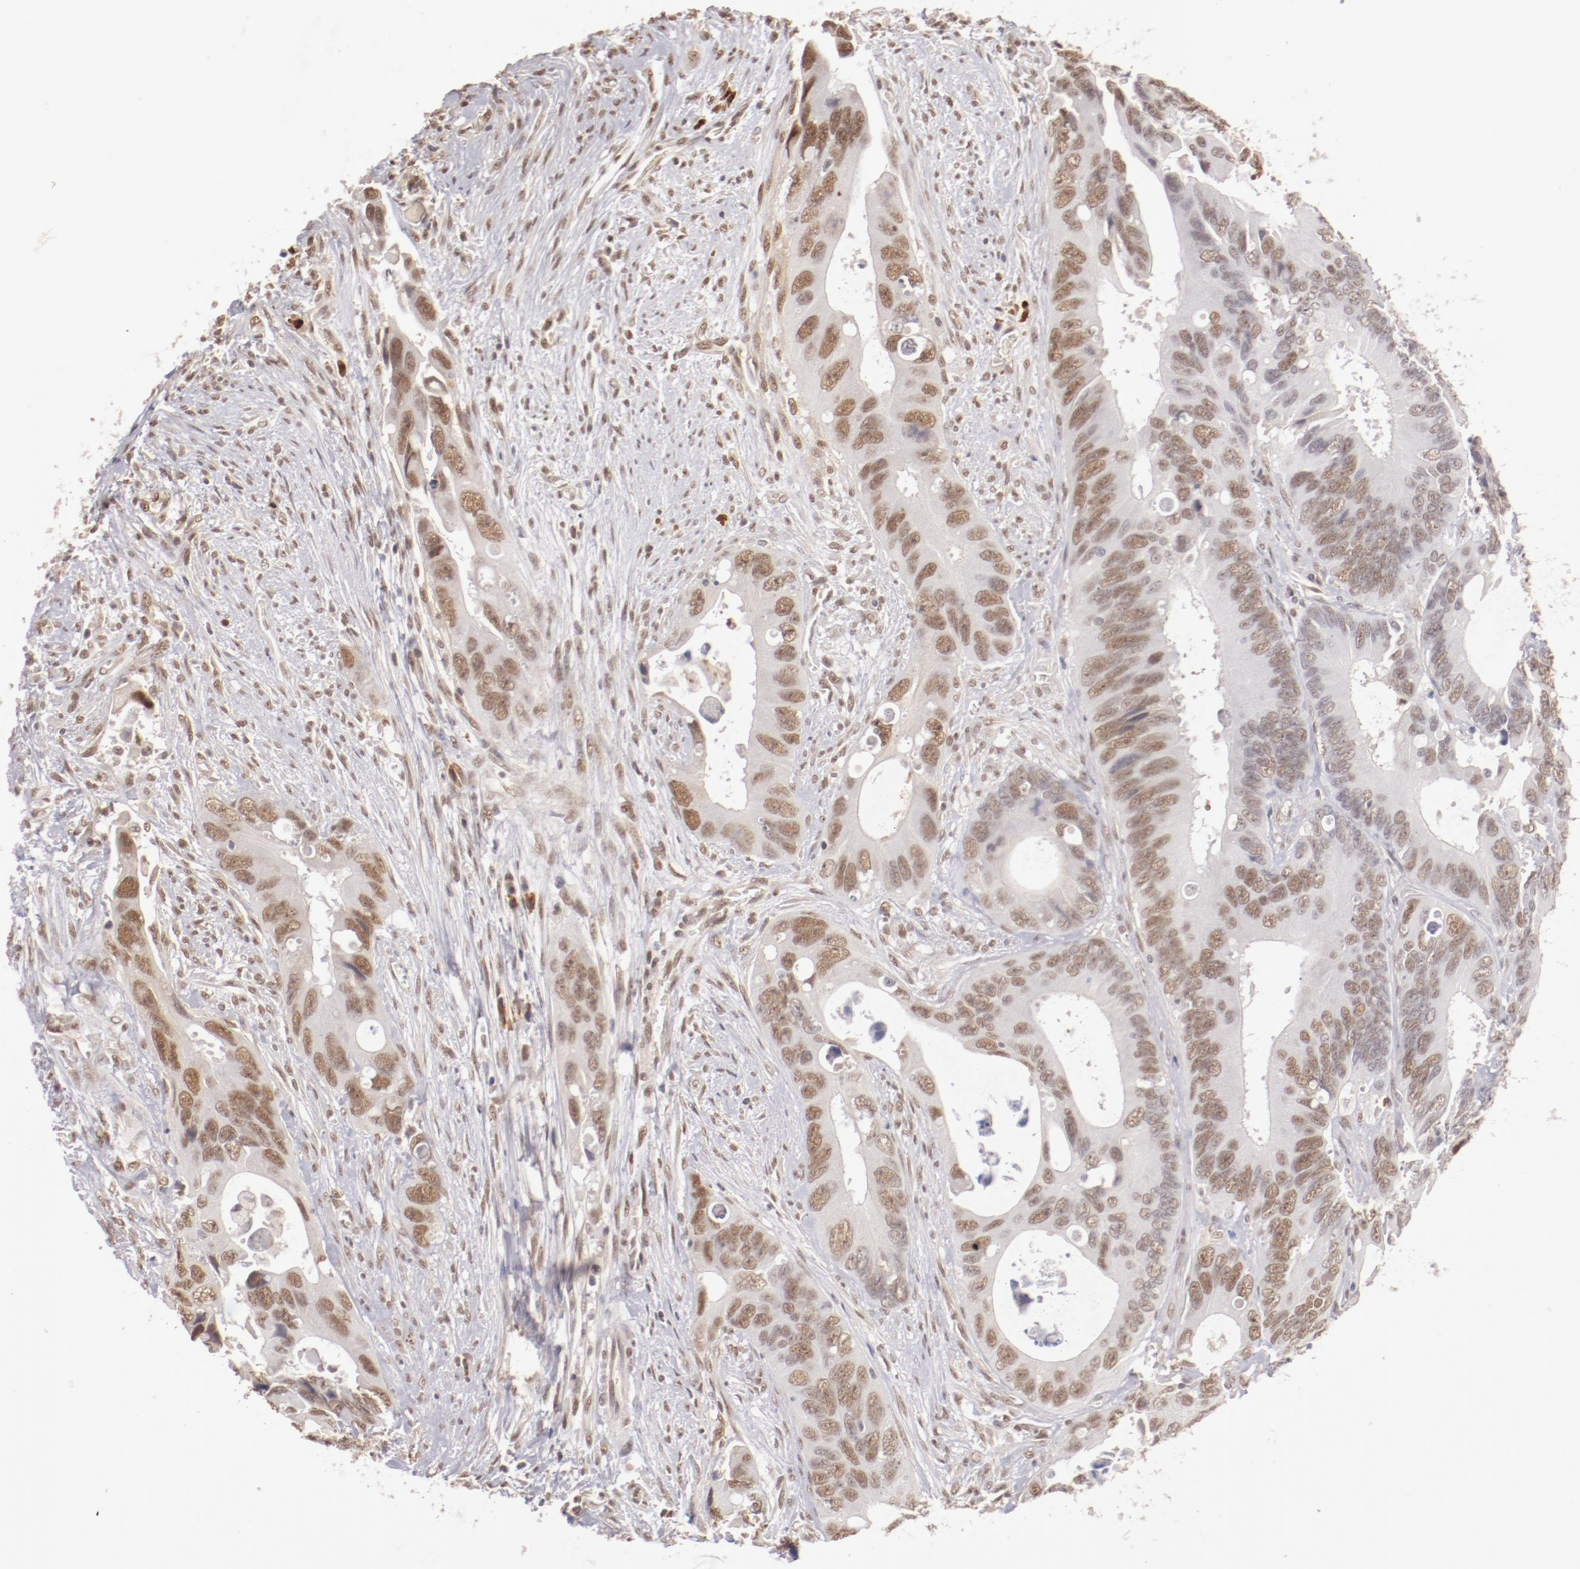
{"staining": {"intensity": "moderate", "quantity": ">75%", "location": "nuclear"}, "tissue": "colorectal cancer", "cell_type": "Tumor cells", "image_type": "cancer", "snomed": [{"axis": "morphology", "description": "Adenocarcinoma, NOS"}, {"axis": "topography", "description": "Rectum"}], "caption": "Immunohistochemical staining of adenocarcinoma (colorectal) exhibits medium levels of moderate nuclear protein positivity in about >75% of tumor cells. Using DAB (3,3'-diaminobenzidine) (brown) and hematoxylin (blue) stains, captured at high magnification using brightfield microscopy.", "gene": "NFE2", "patient": {"sex": "male", "age": 70}}